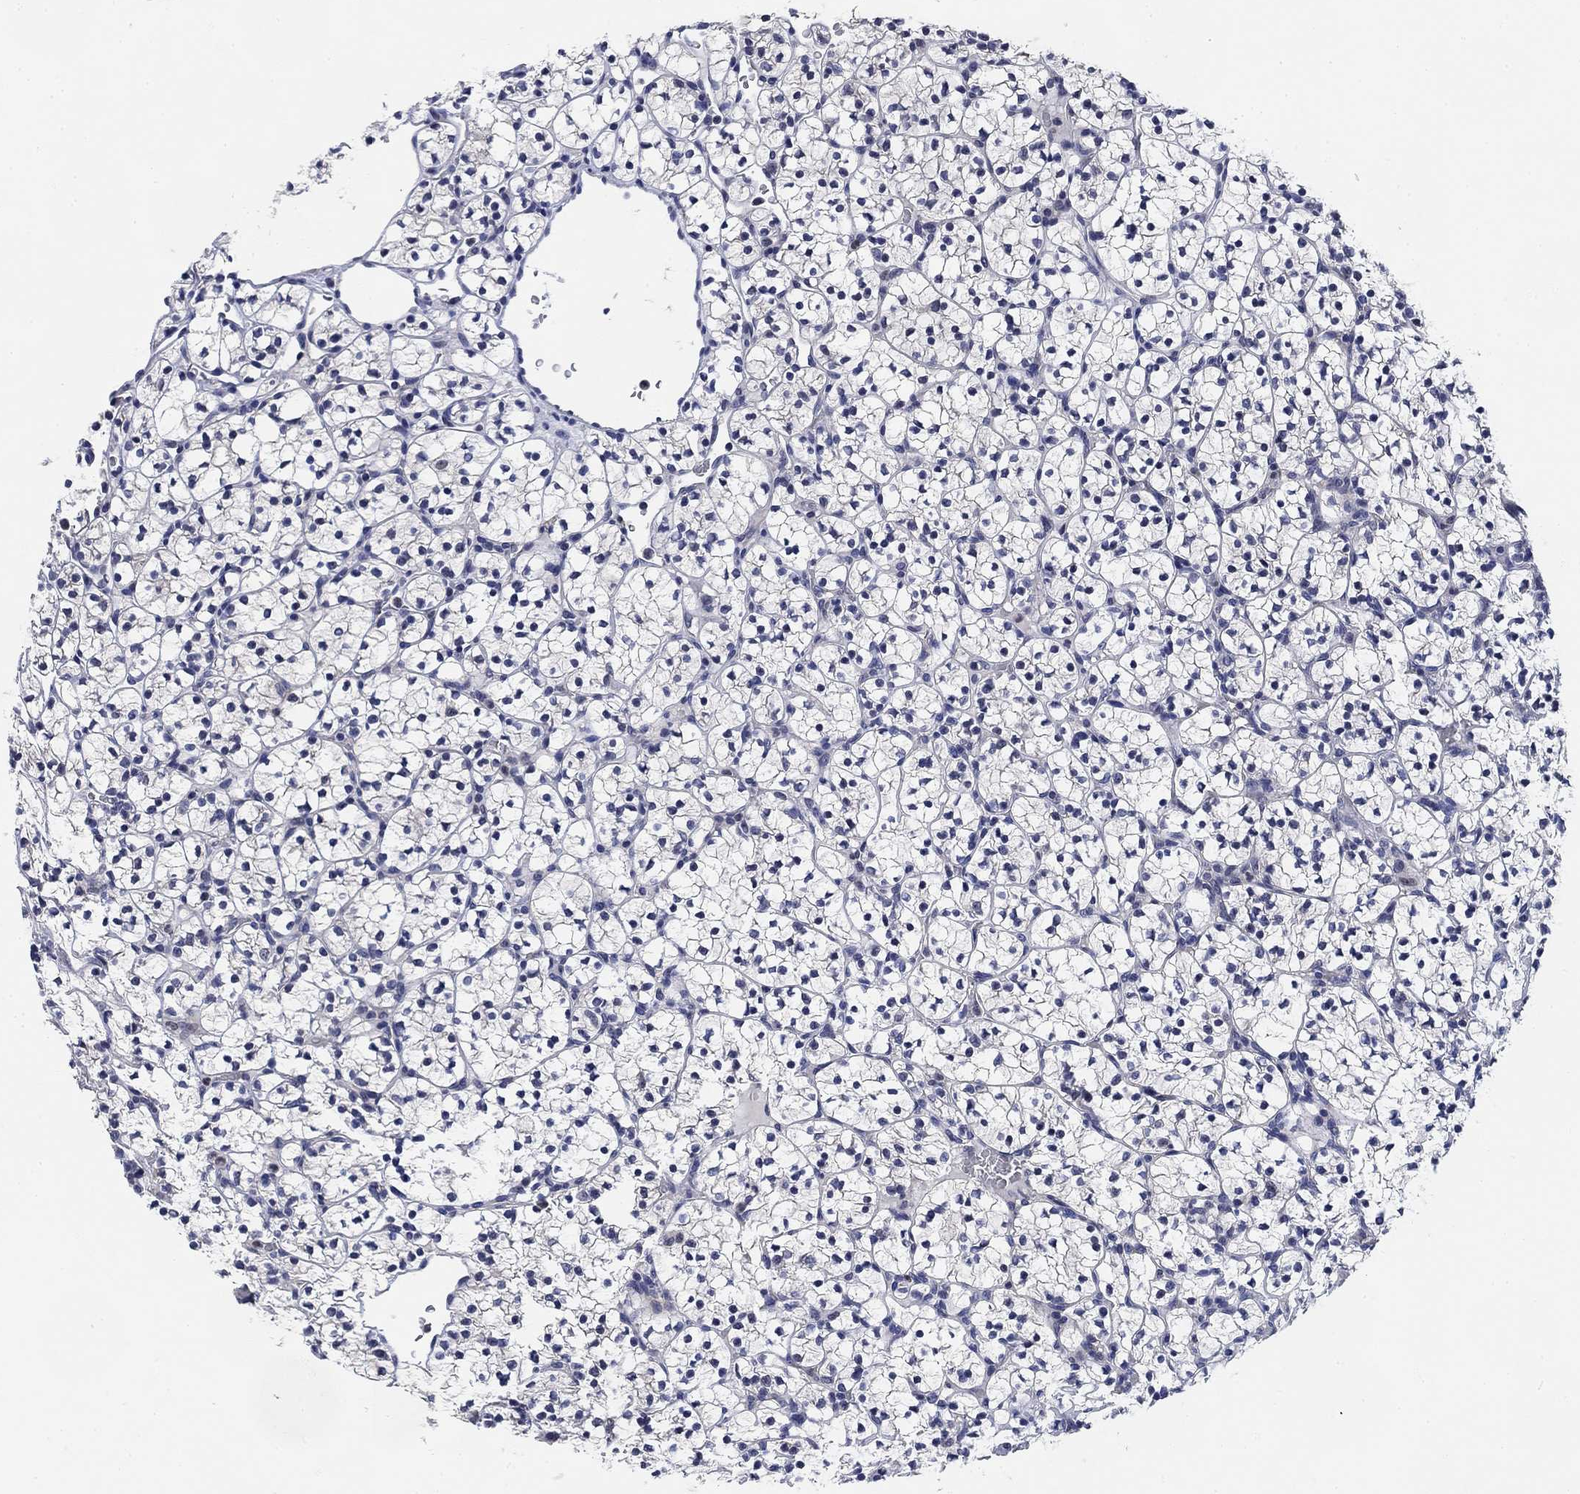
{"staining": {"intensity": "negative", "quantity": "none", "location": "none"}, "tissue": "renal cancer", "cell_type": "Tumor cells", "image_type": "cancer", "snomed": [{"axis": "morphology", "description": "Adenocarcinoma, NOS"}, {"axis": "topography", "description": "Kidney"}], "caption": "High power microscopy micrograph of an IHC histopathology image of adenocarcinoma (renal), revealing no significant positivity in tumor cells.", "gene": "DAZL", "patient": {"sex": "female", "age": 89}}